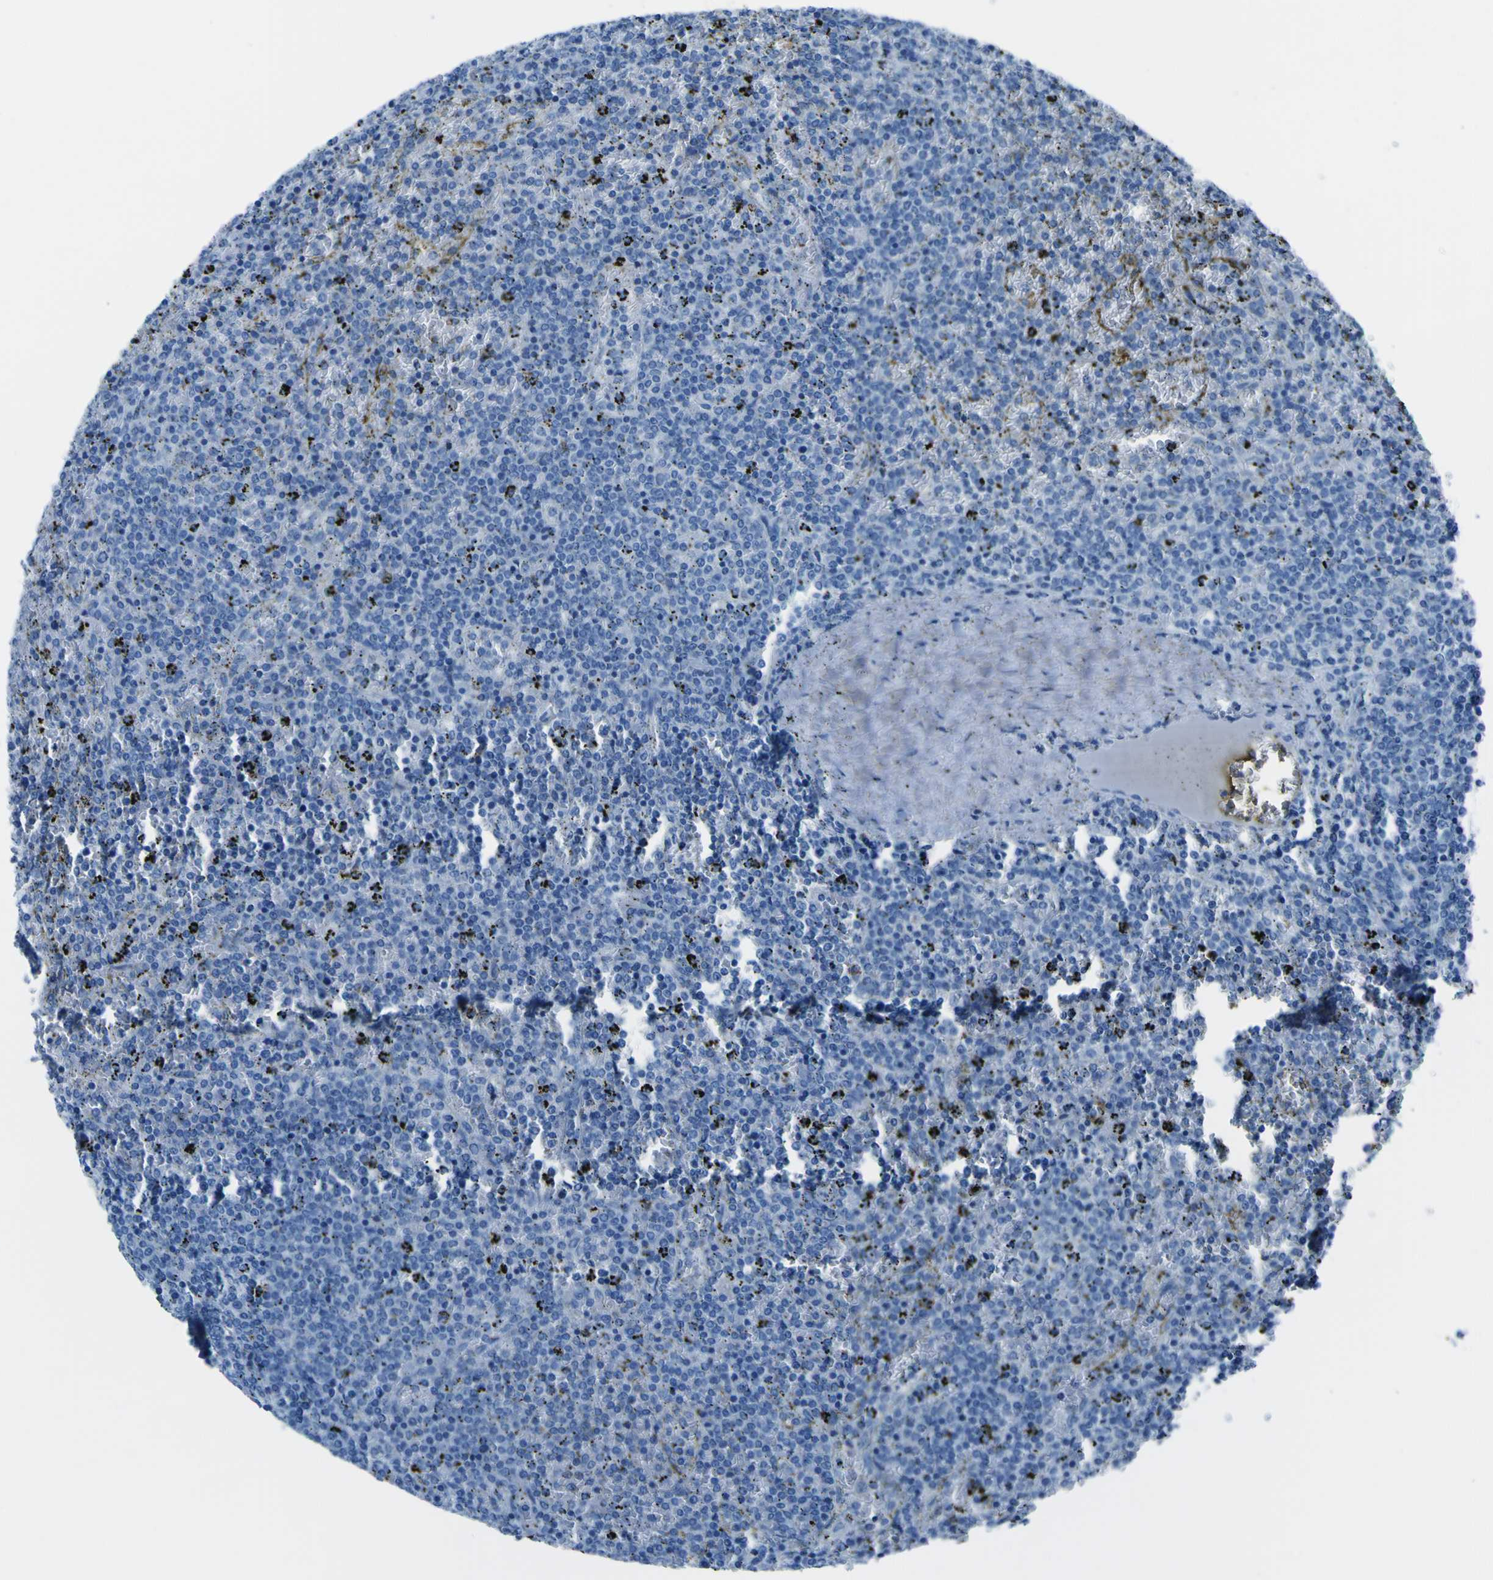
{"staining": {"intensity": "negative", "quantity": "none", "location": "none"}, "tissue": "lymphoma", "cell_type": "Tumor cells", "image_type": "cancer", "snomed": [{"axis": "morphology", "description": "Malignant lymphoma, non-Hodgkin's type, Low grade"}, {"axis": "topography", "description": "Spleen"}], "caption": "Tumor cells are negative for protein expression in human lymphoma.", "gene": "ACSL1", "patient": {"sex": "female", "age": 77}}